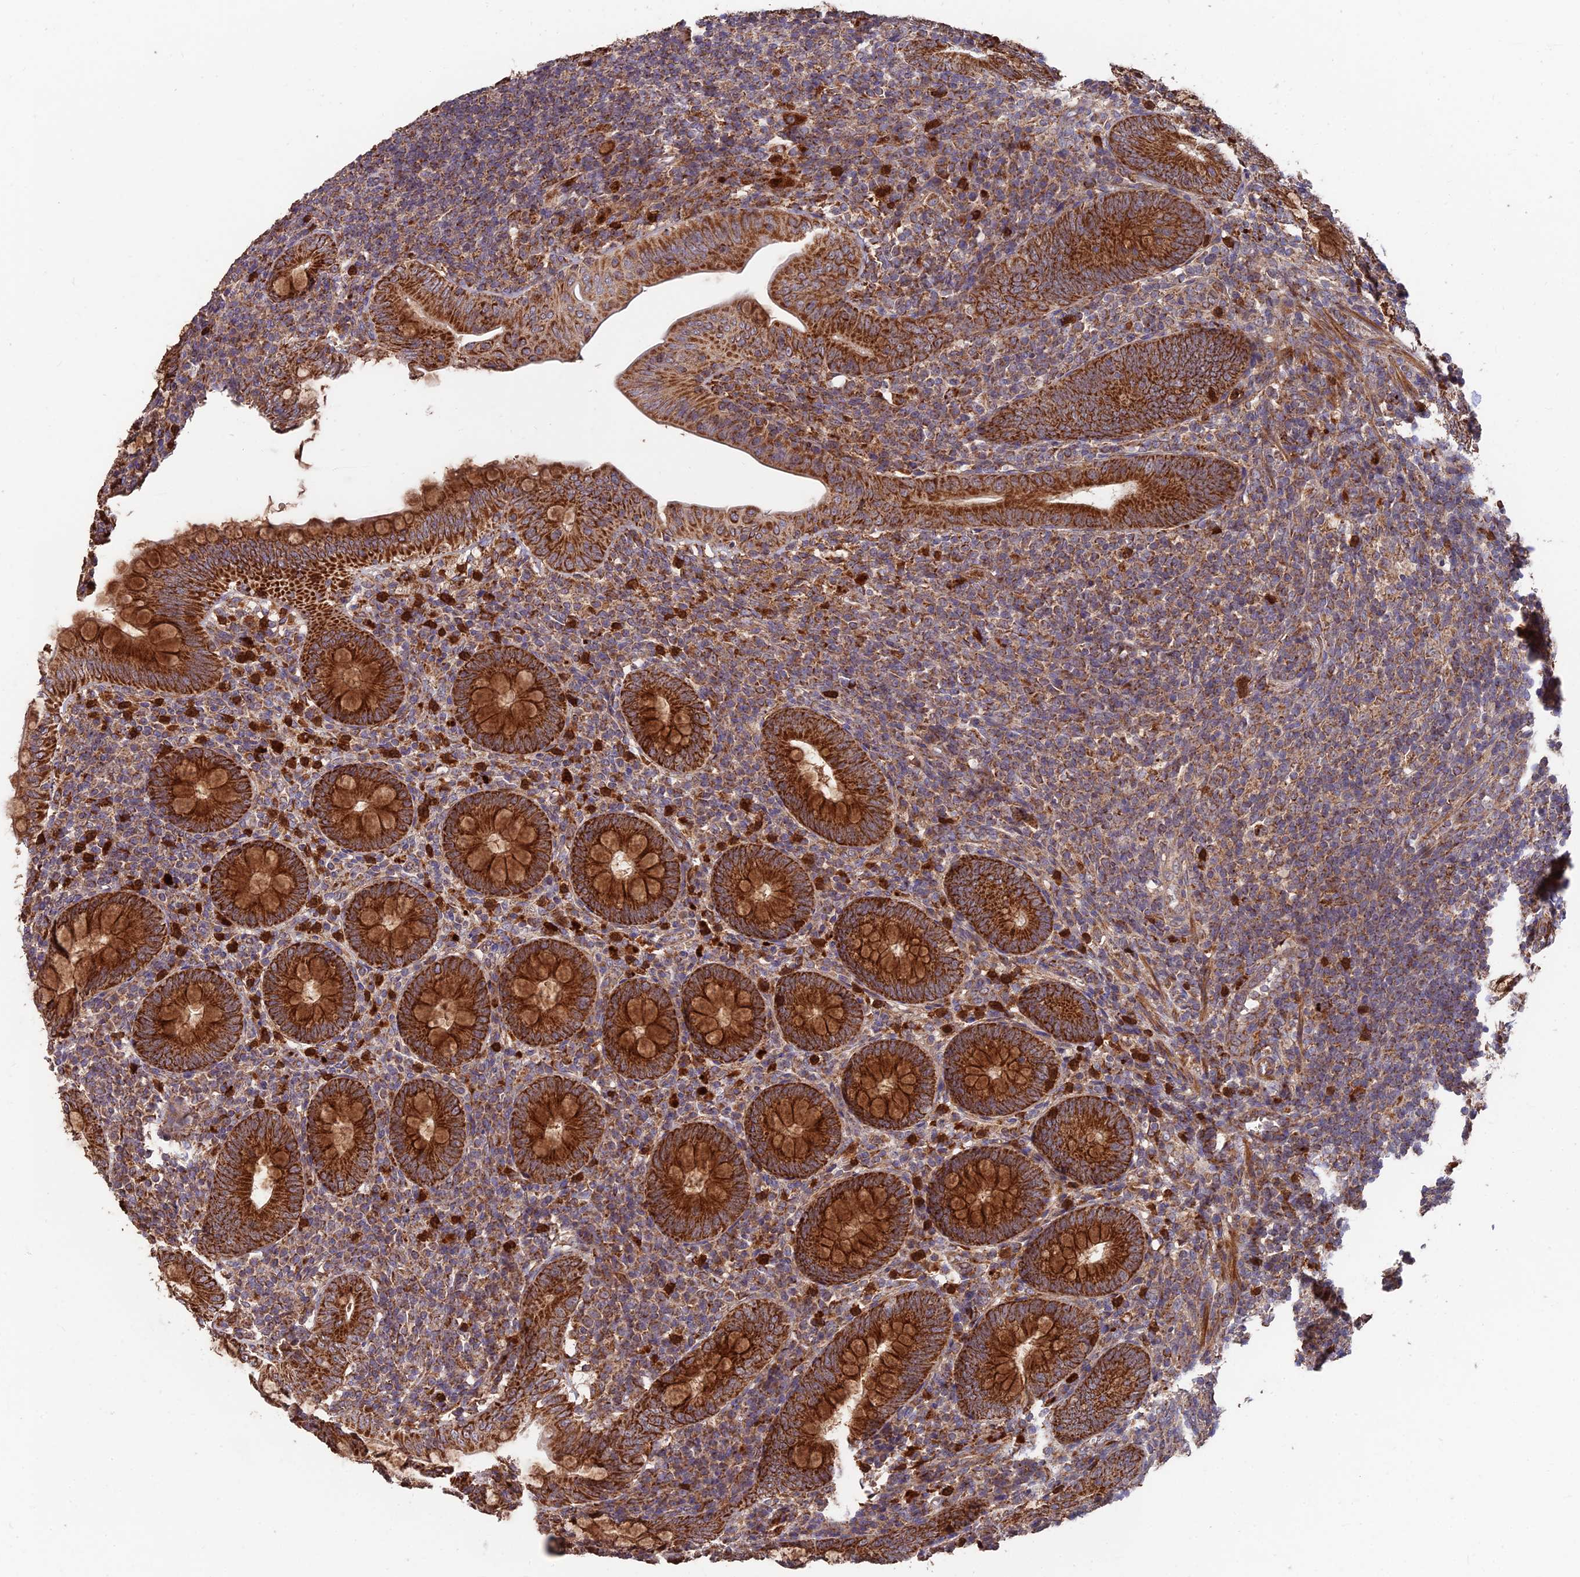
{"staining": {"intensity": "strong", "quantity": ">75%", "location": "cytoplasmic/membranous"}, "tissue": "appendix", "cell_type": "Glandular cells", "image_type": "normal", "snomed": [{"axis": "morphology", "description": "Normal tissue, NOS"}, {"axis": "topography", "description": "Appendix"}], "caption": "Benign appendix was stained to show a protein in brown. There is high levels of strong cytoplasmic/membranous expression in approximately >75% of glandular cells. The protein of interest is shown in brown color, while the nuclei are stained blue.", "gene": "IFT22", "patient": {"sex": "male", "age": 14}}